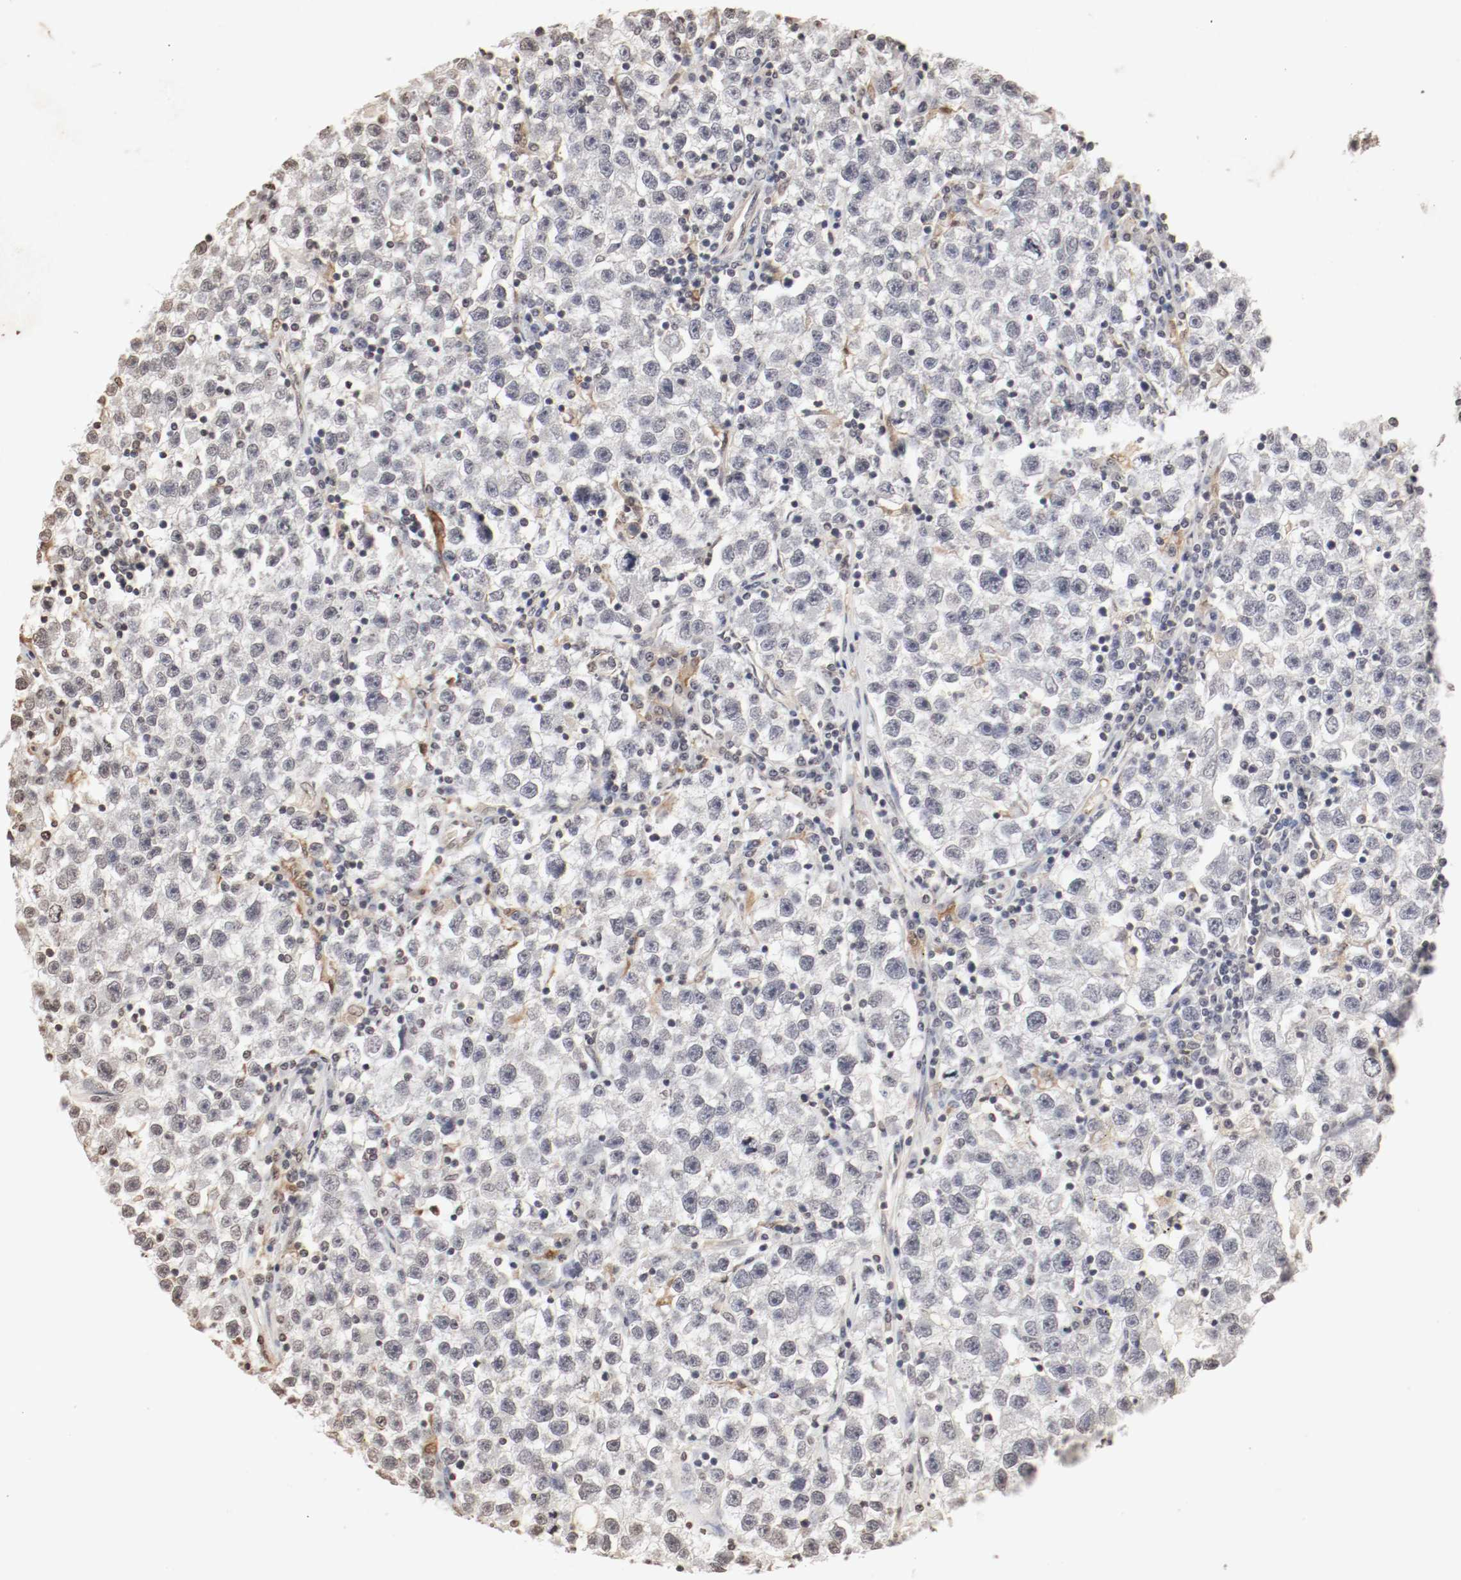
{"staining": {"intensity": "negative", "quantity": "none", "location": "none"}, "tissue": "testis cancer", "cell_type": "Tumor cells", "image_type": "cancer", "snomed": [{"axis": "morphology", "description": "Seminoma, NOS"}, {"axis": "topography", "description": "Testis"}], "caption": "IHC of human testis seminoma shows no expression in tumor cells.", "gene": "WASL", "patient": {"sex": "male", "age": 22}}